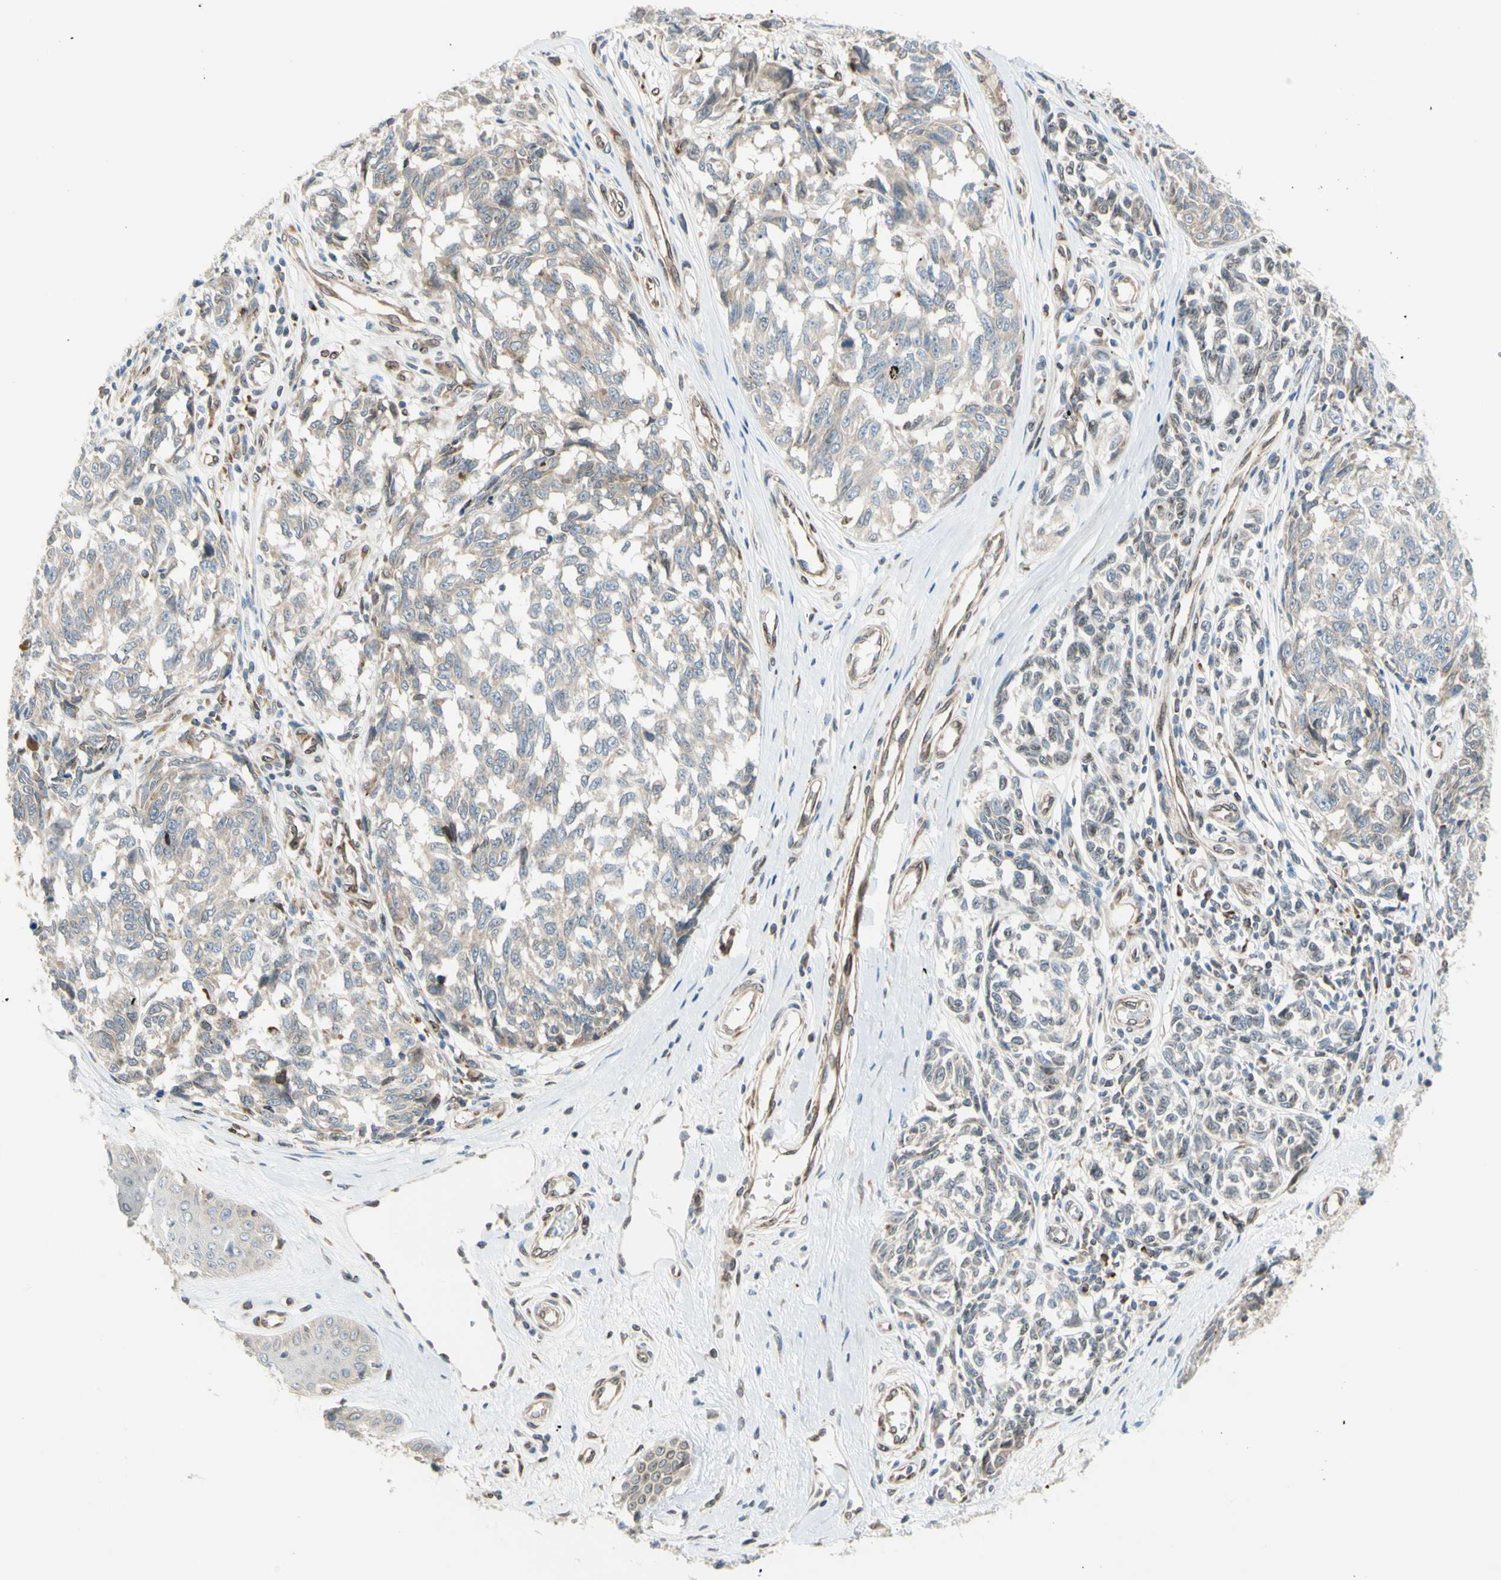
{"staining": {"intensity": "weak", "quantity": ">75%", "location": "cytoplasmic/membranous"}, "tissue": "melanoma", "cell_type": "Tumor cells", "image_type": "cancer", "snomed": [{"axis": "morphology", "description": "Malignant melanoma, NOS"}, {"axis": "topography", "description": "Skin"}], "caption": "A brown stain highlights weak cytoplasmic/membranous staining of a protein in human malignant melanoma tumor cells.", "gene": "TRAF2", "patient": {"sex": "female", "age": 64}}